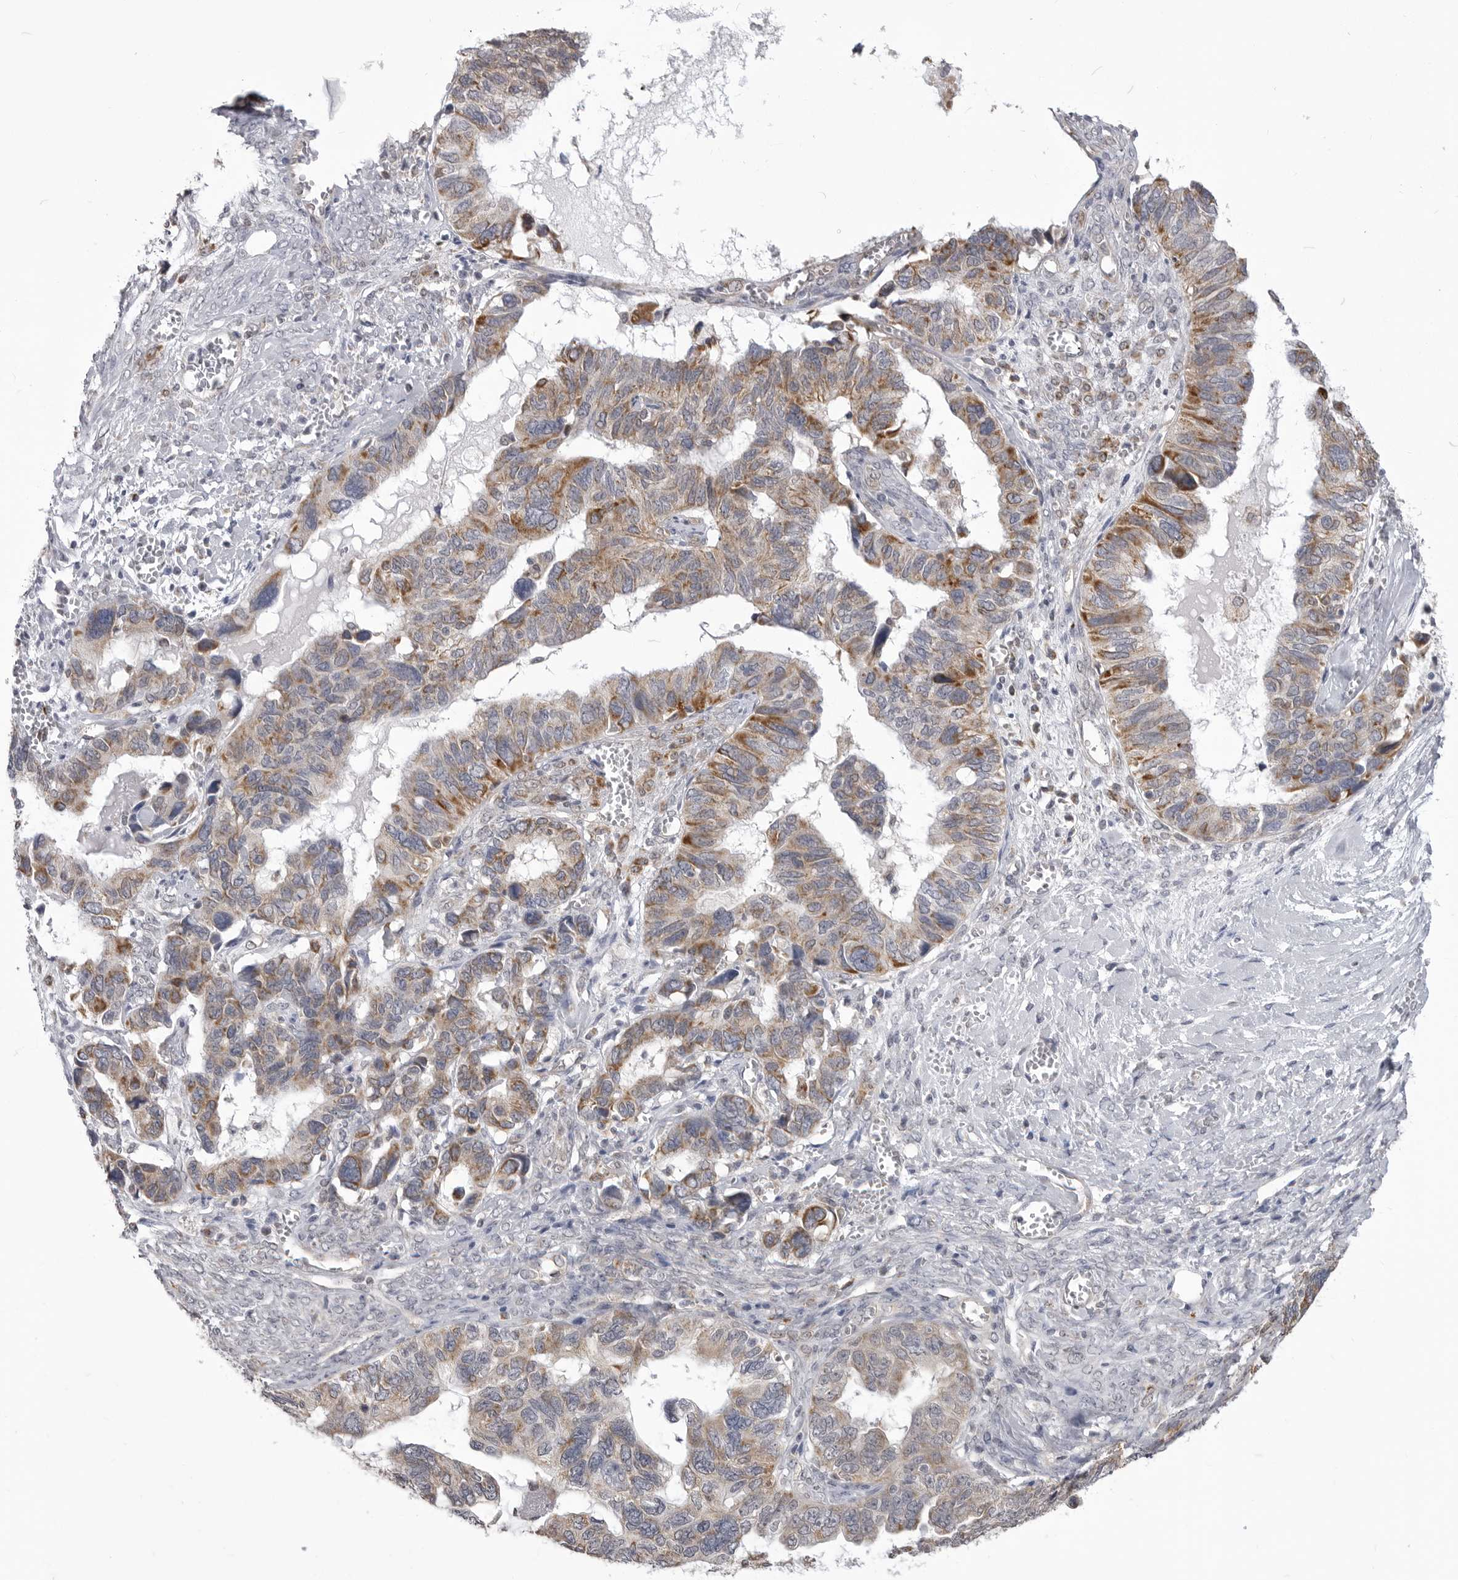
{"staining": {"intensity": "moderate", "quantity": "25%-75%", "location": "cytoplasmic/membranous"}, "tissue": "ovarian cancer", "cell_type": "Tumor cells", "image_type": "cancer", "snomed": [{"axis": "morphology", "description": "Cystadenocarcinoma, serous, NOS"}, {"axis": "topography", "description": "Ovary"}], "caption": "Human ovarian cancer stained with a protein marker displays moderate staining in tumor cells.", "gene": "FH", "patient": {"sex": "female", "age": 79}}